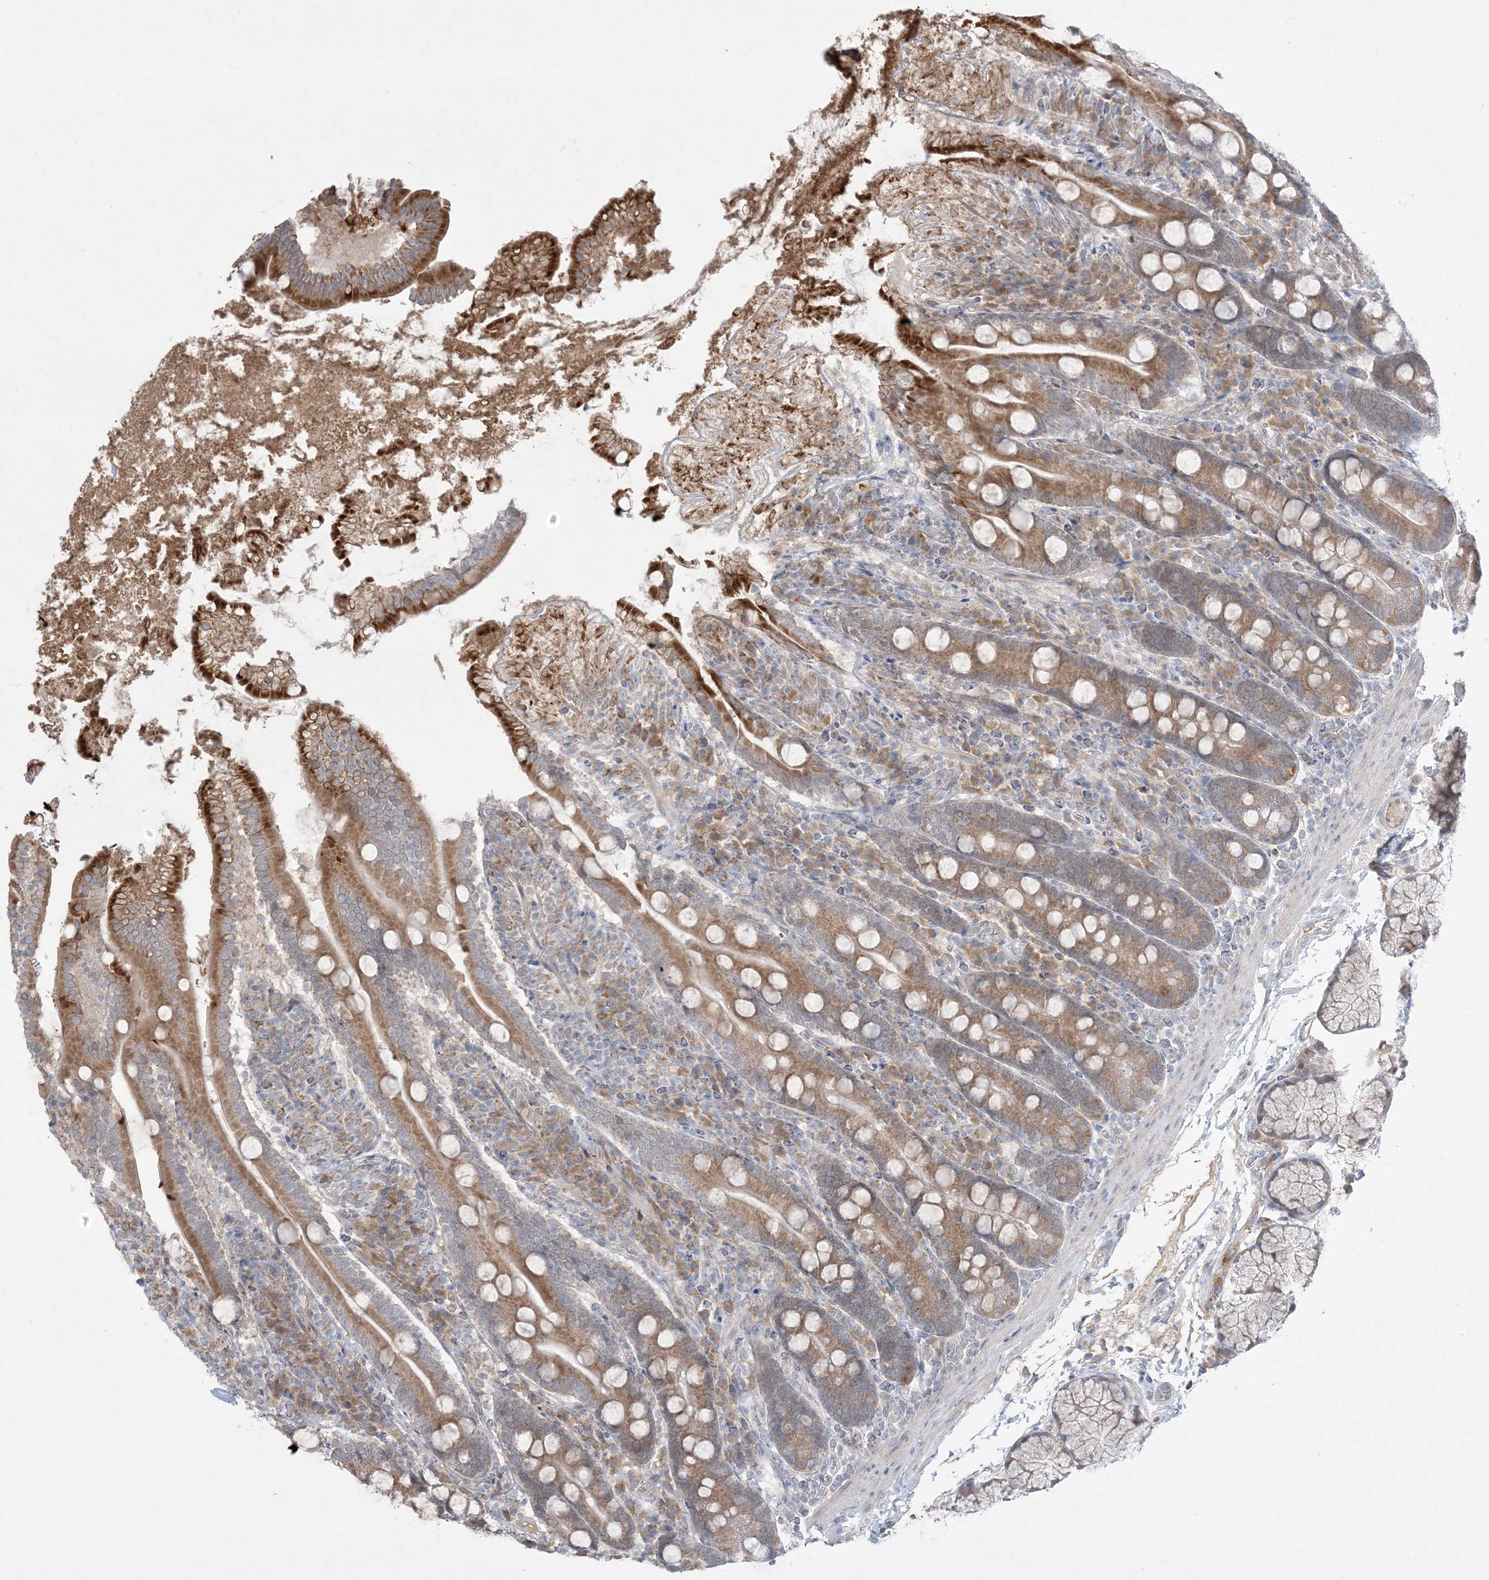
{"staining": {"intensity": "moderate", "quantity": ">75%", "location": "cytoplasmic/membranous"}, "tissue": "duodenum", "cell_type": "Glandular cells", "image_type": "normal", "snomed": [{"axis": "morphology", "description": "Normal tissue, NOS"}, {"axis": "topography", "description": "Duodenum"}], "caption": "Benign duodenum reveals moderate cytoplasmic/membranous positivity in approximately >75% of glandular cells (DAB (3,3'-diaminobenzidine) IHC, brown staining for protein, blue staining for nuclei)..", "gene": "MMGT1", "patient": {"sex": "male", "age": 35}}